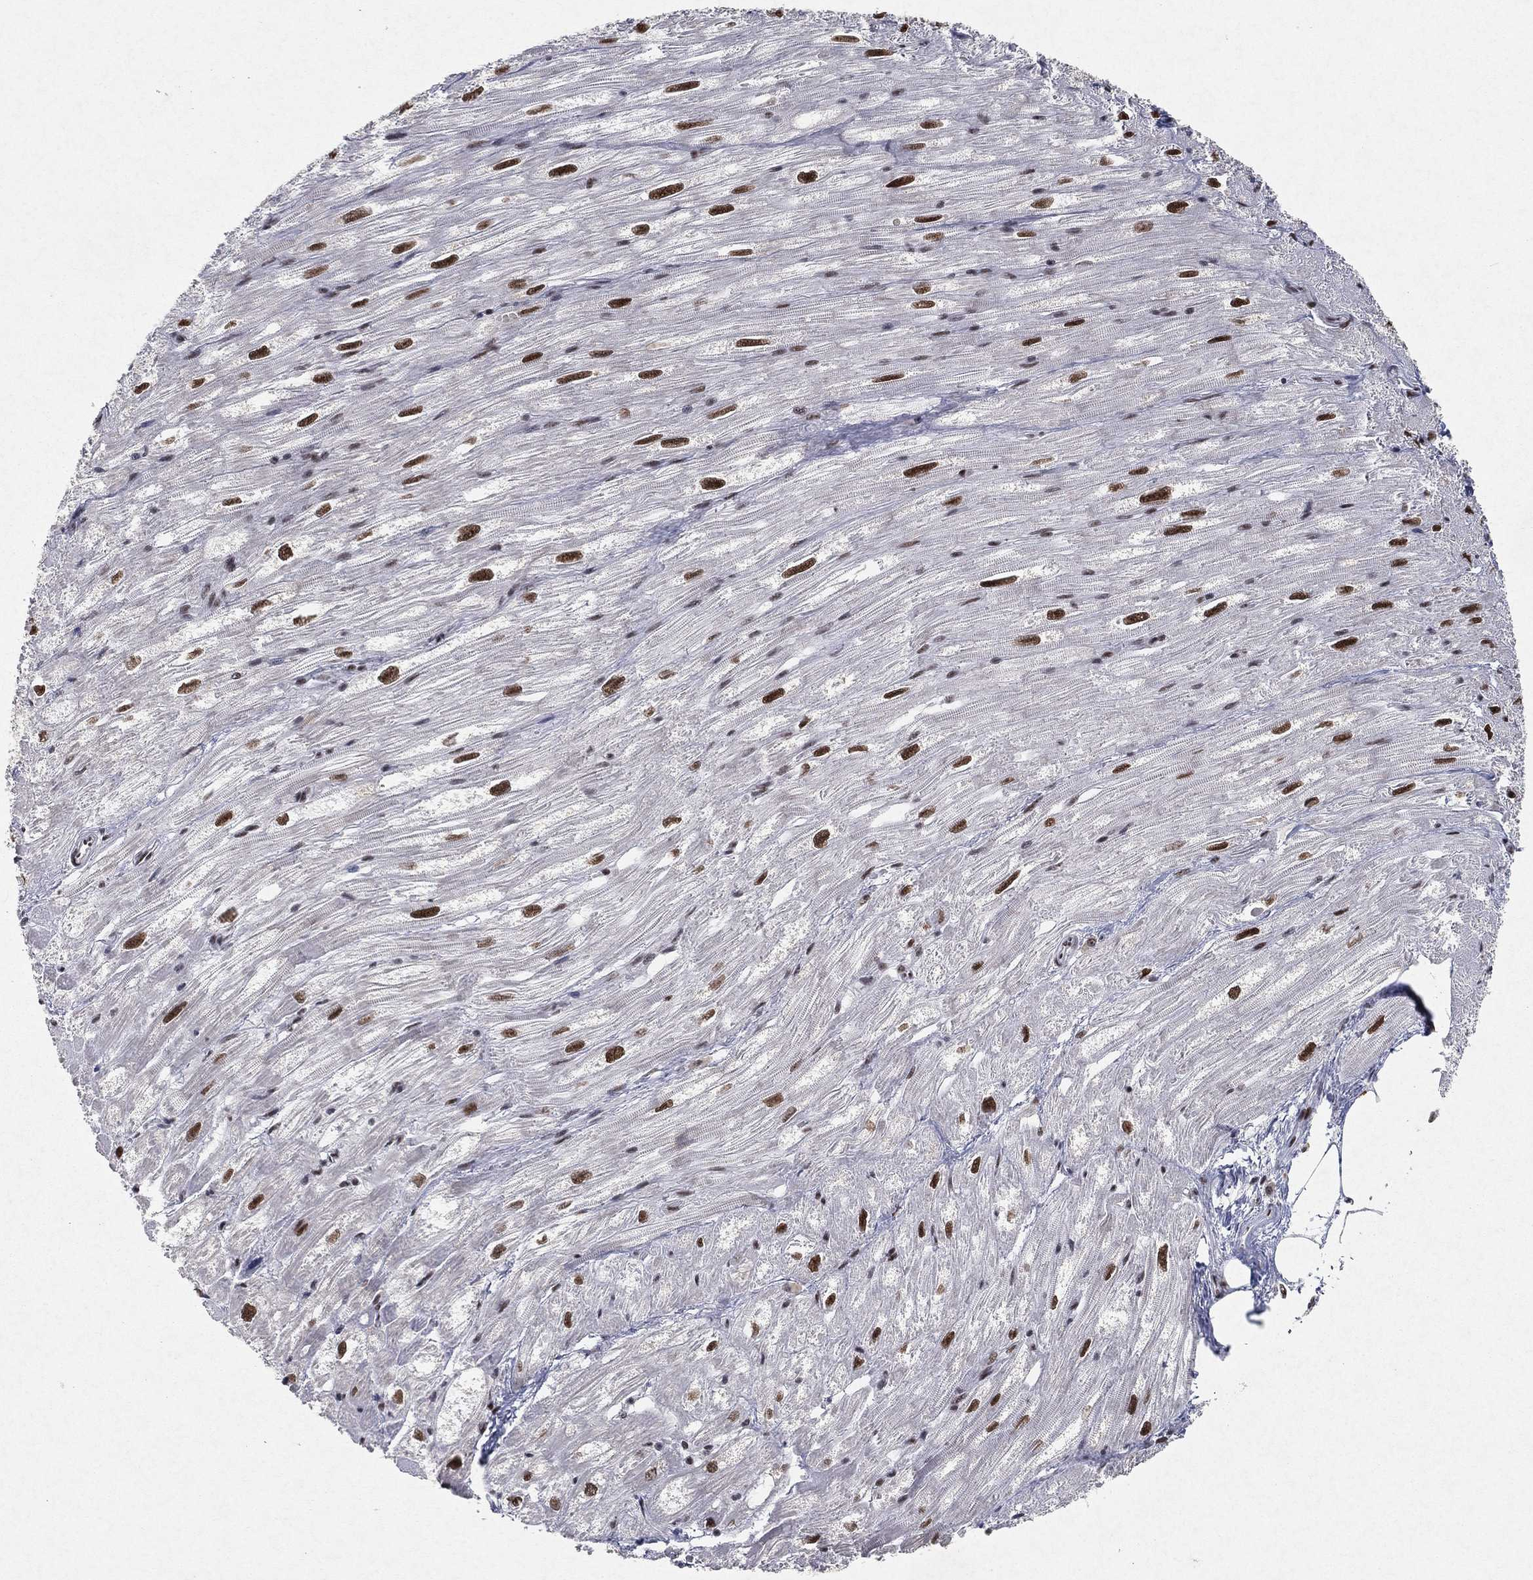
{"staining": {"intensity": "strong", "quantity": "<25%", "location": "nuclear"}, "tissue": "heart muscle", "cell_type": "Cardiomyocytes", "image_type": "normal", "snomed": [{"axis": "morphology", "description": "Normal tissue, NOS"}, {"axis": "topography", "description": "Heart"}], "caption": "Protein staining of normal heart muscle shows strong nuclear staining in approximately <25% of cardiomyocytes.", "gene": "DDX27", "patient": {"sex": "male", "age": 62}}